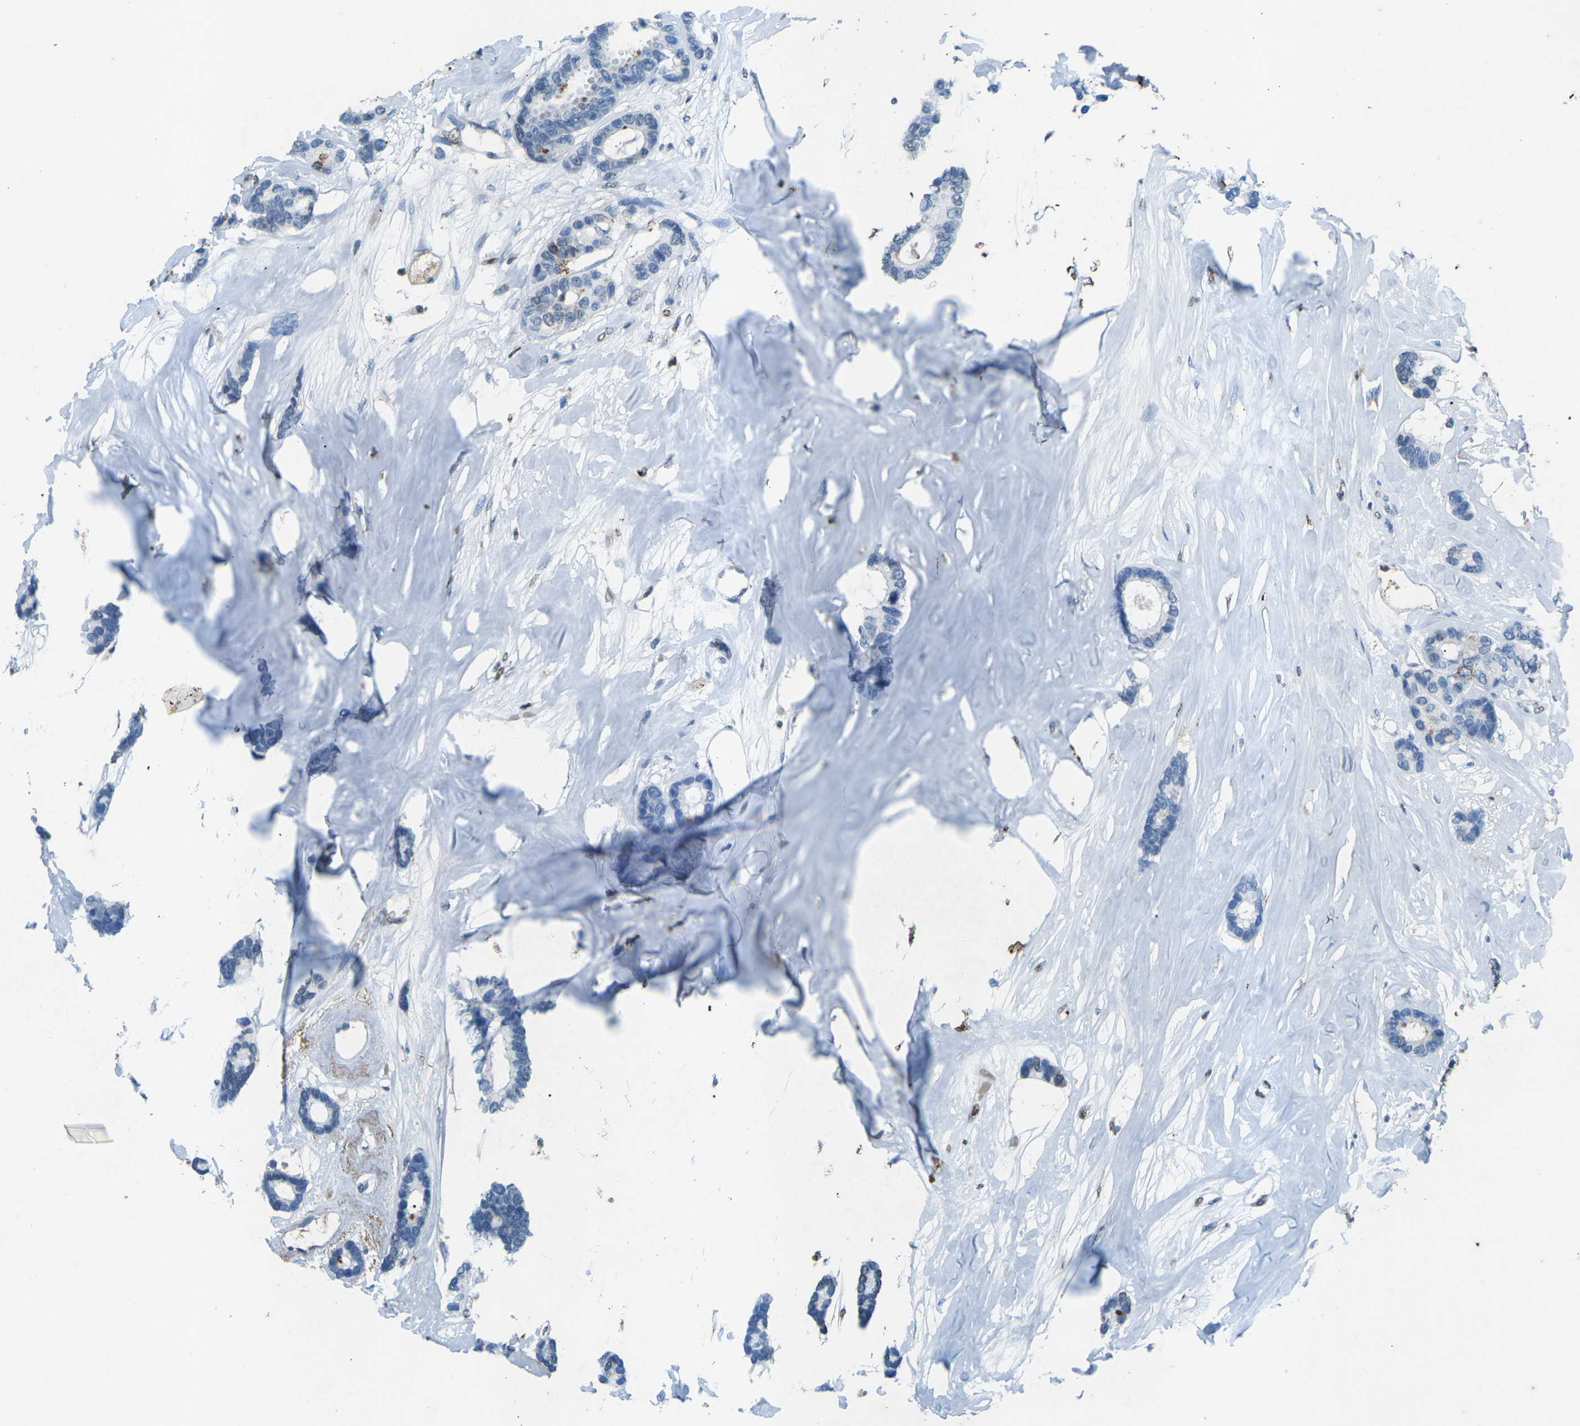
{"staining": {"intensity": "negative", "quantity": "none", "location": "none"}, "tissue": "breast cancer", "cell_type": "Tumor cells", "image_type": "cancer", "snomed": [{"axis": "morphology", "description": "Duct carcinoma"}, {"axis": "topography", "description": "Breast"}], "caption": "Human breast cancer (invasive ductal carcinoma) stained for a protein using immunohistochemistry (IHC) demonstrates no staining in tumor cells.", "gene": "CTAGE1", "patient": {"sex": "female", "age": 87}}